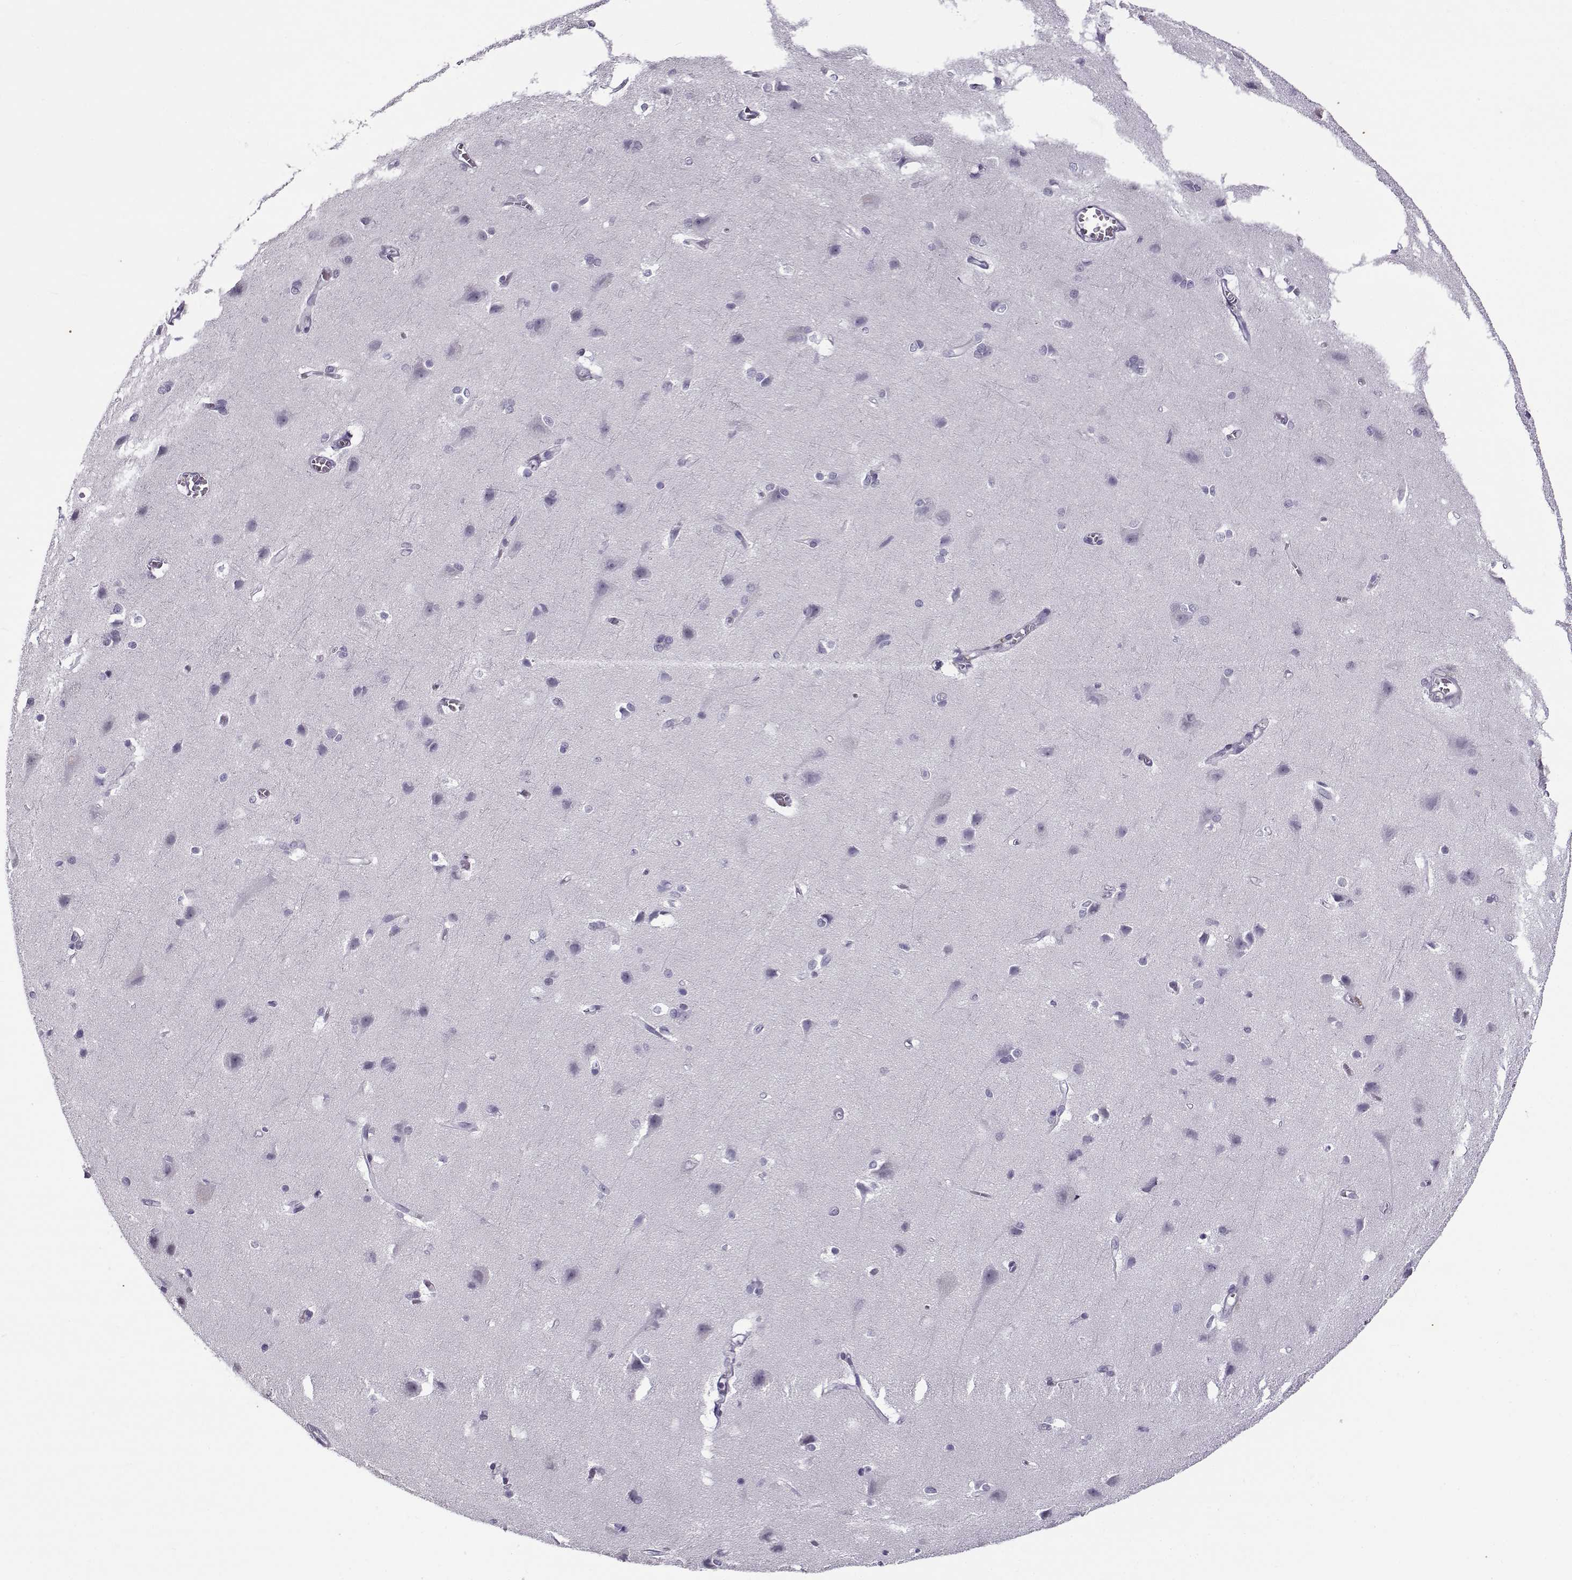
{"staining": {"intensity": "negative", "quantity": "none", "location": "none"}, "tissue": "cerebral cortex", "cell_type": "Endothelial cells", "image_type": "normal", "snomed": [{"axis": "morphology", "description": "Normal tissue, NOS"}, {"axis": "topography", "description": "Cerebral cortex"}], "caption": "The micrograph exhibits no significant positivity in endothelial cells of cerebral cortex. The staining is performed using DAB brown chromogen with nuclei counter-stained in using hematoxylin.", "gene": "TEX55", "patient": {"sex": "male", "age": 37}}